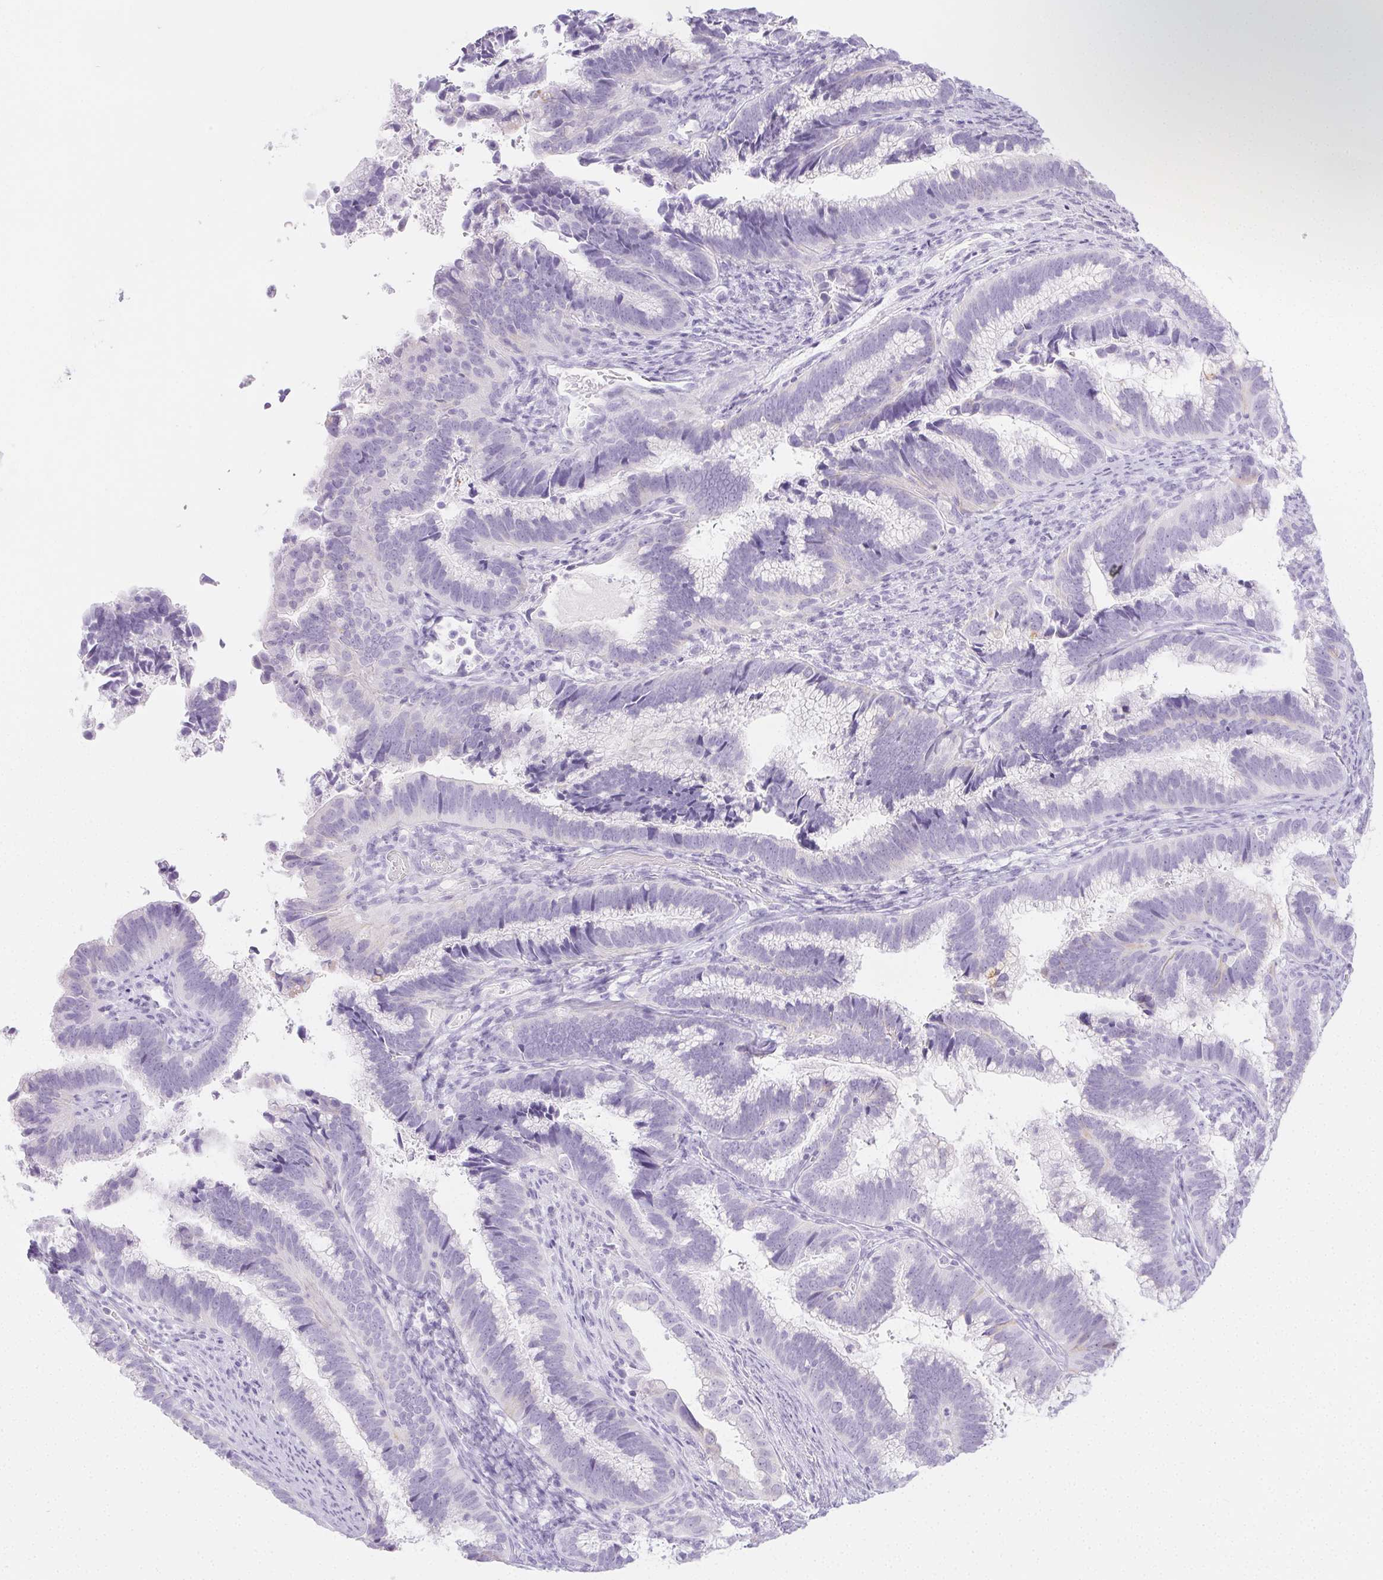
{"staining": {"intensity": "negative", "quantity": "none", "location": "none"}, "tissue": "cervical cancer", "cell_type": "Tumor cells", "image_type": "cancer", "snomed": [{"axis": "morphology", "description": "Adenocarcinoma, NOS"}, {"axis": "topography", "description": "Cervix"}], "caption": "Tumor cells are negative for protein expression in human cervical cancer (adenocarcinoma). The staining was performed using DAB (3,3'-diaminobenzidine) to visualize the protein expression in brown, while the nuclei were stained in blue with hematoxylin (Magnification: 20x).", "gene": "PI3", "patient": {"sex": "female", "age": 61}}